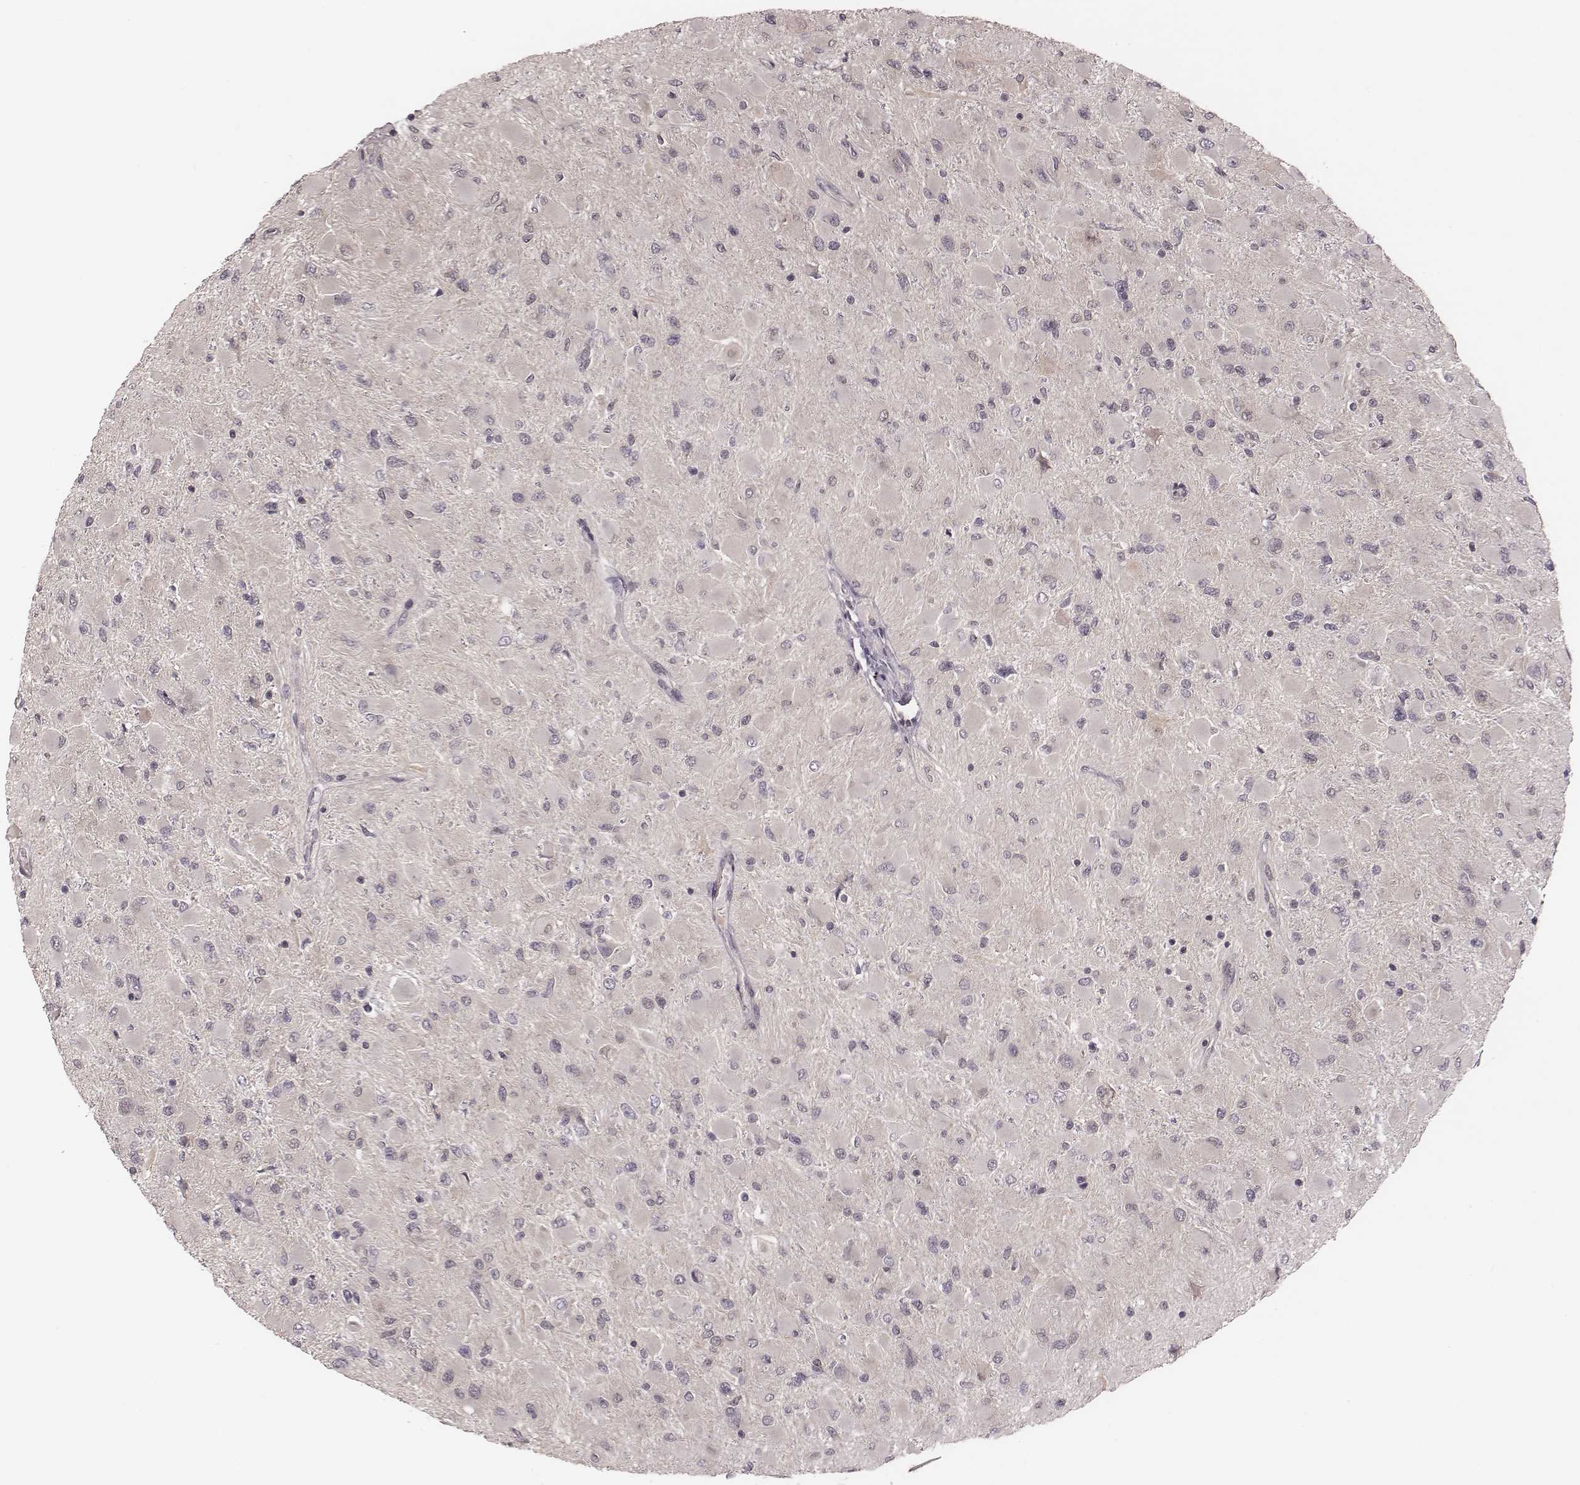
{"staining": {"intensity": "negative", "quantity": "none", "location": "none"}, "tissue": "glioma", "cell_type": "Tumor cells", "image_type": "cancer", "snomed": [{"axis": "morphology", "description": "Glioma, malignant, High grade"}, {"axis": "topography", "description": "Cerebral cortex"}], "caption": "Immunohistochemical staining of human glioma reveals no significant expression in tumor cells. The staining is performed using DAB brown chromogen with nuclei counter-stained in using hematoxylin.", "gene": "P2RX5", "patient": {"sex": "female", "age": 36}}